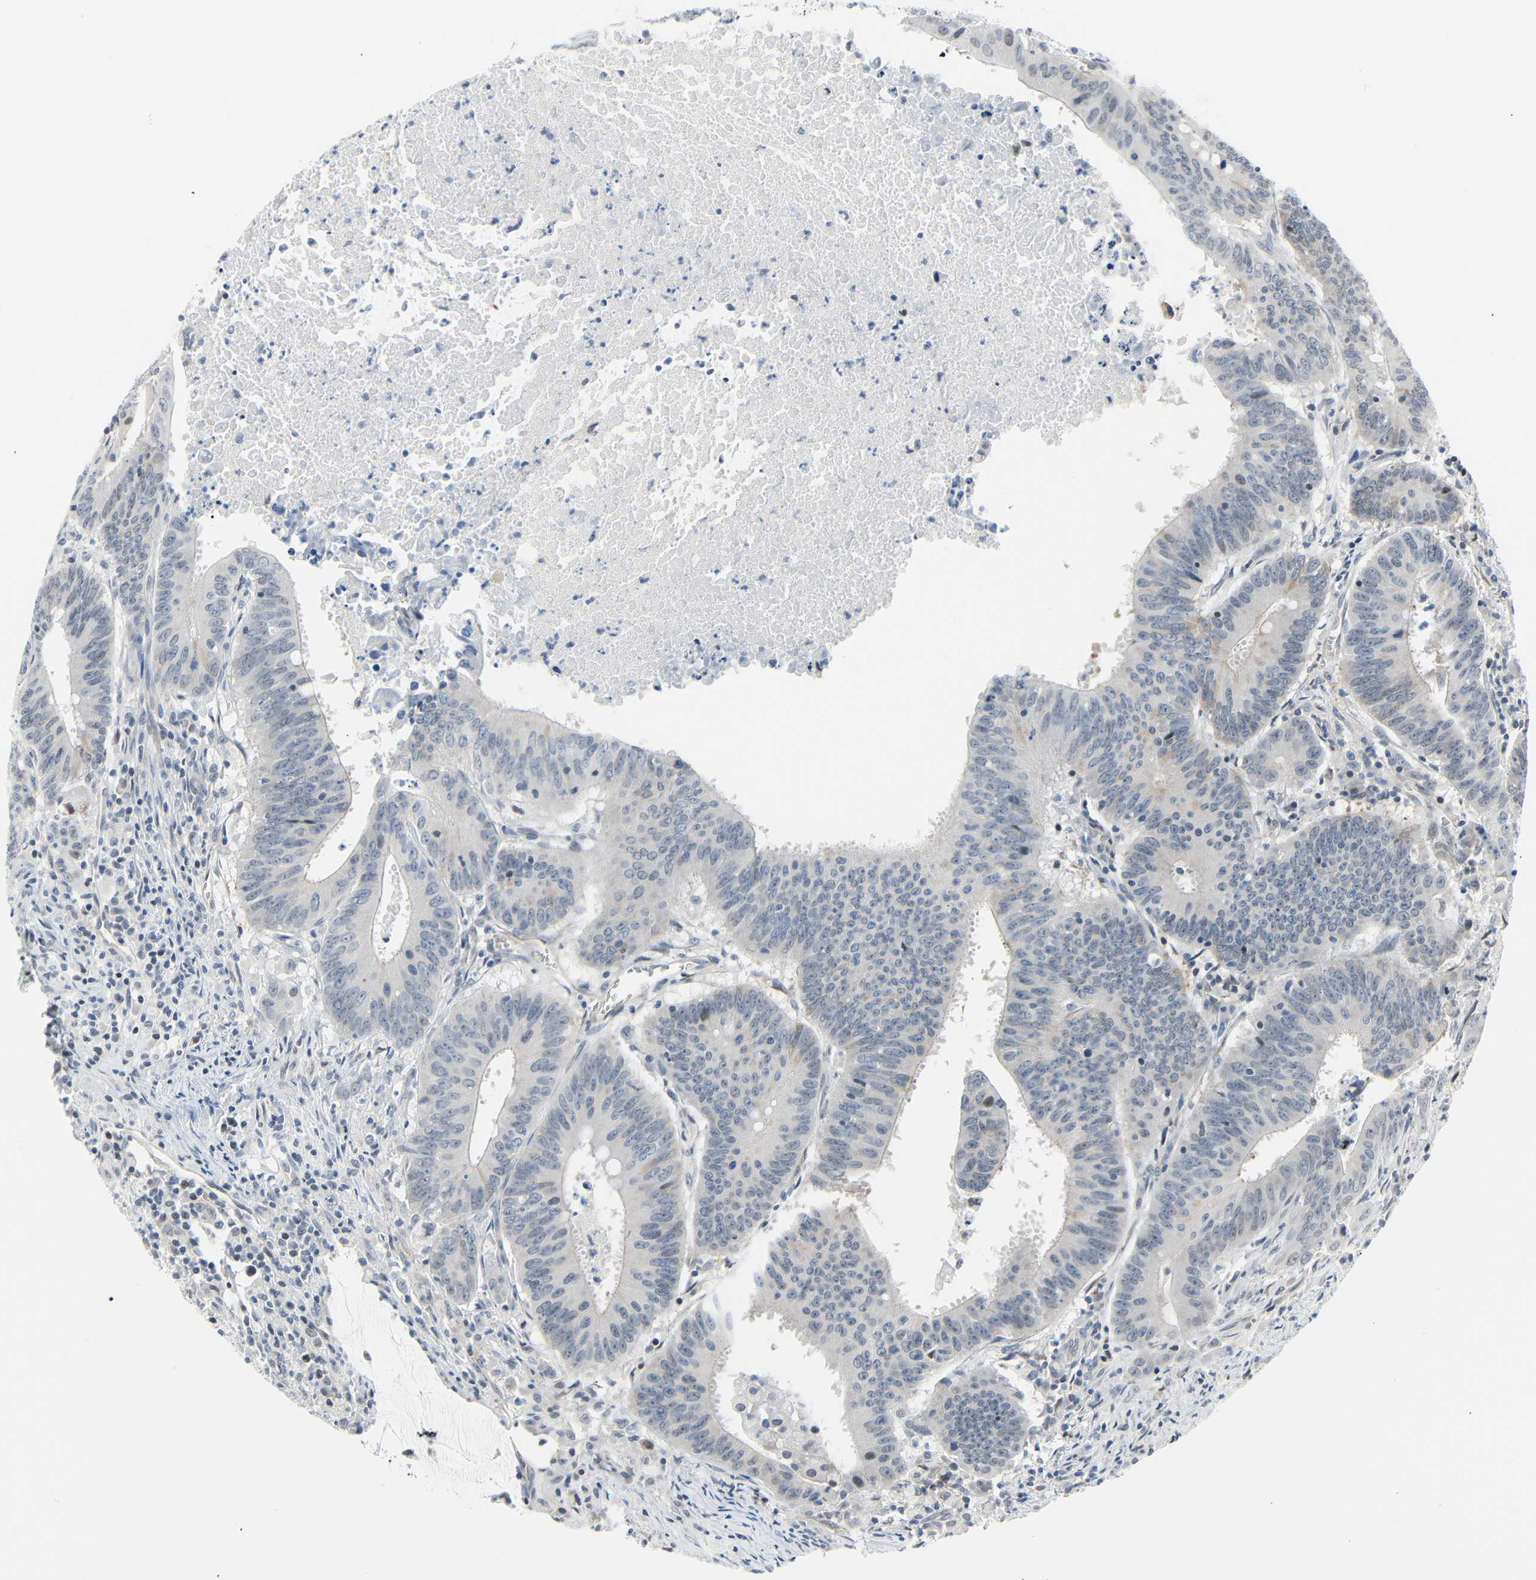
{"staining": {"intensity": "negative", "quantity": "none", "location": "none"}, "tissue": "colorectal cancer", "cell_type": "Tumor cells", "image_type": "cancer", "snomed": [{"axis": "morphology", "description": "Adenocarcinoma, NOS"}, {"axis": "topography", "description": "Colon"}], "caption": "Tumor cells show no significant expression in colorectal adenocarcinoma. (DAB (3,3'-diaminobenzidine) IHC visualized using brightfield microscopy, high magnification).", "gene": "IMPG2", "patient": {"sex": "male", "age": 45}}